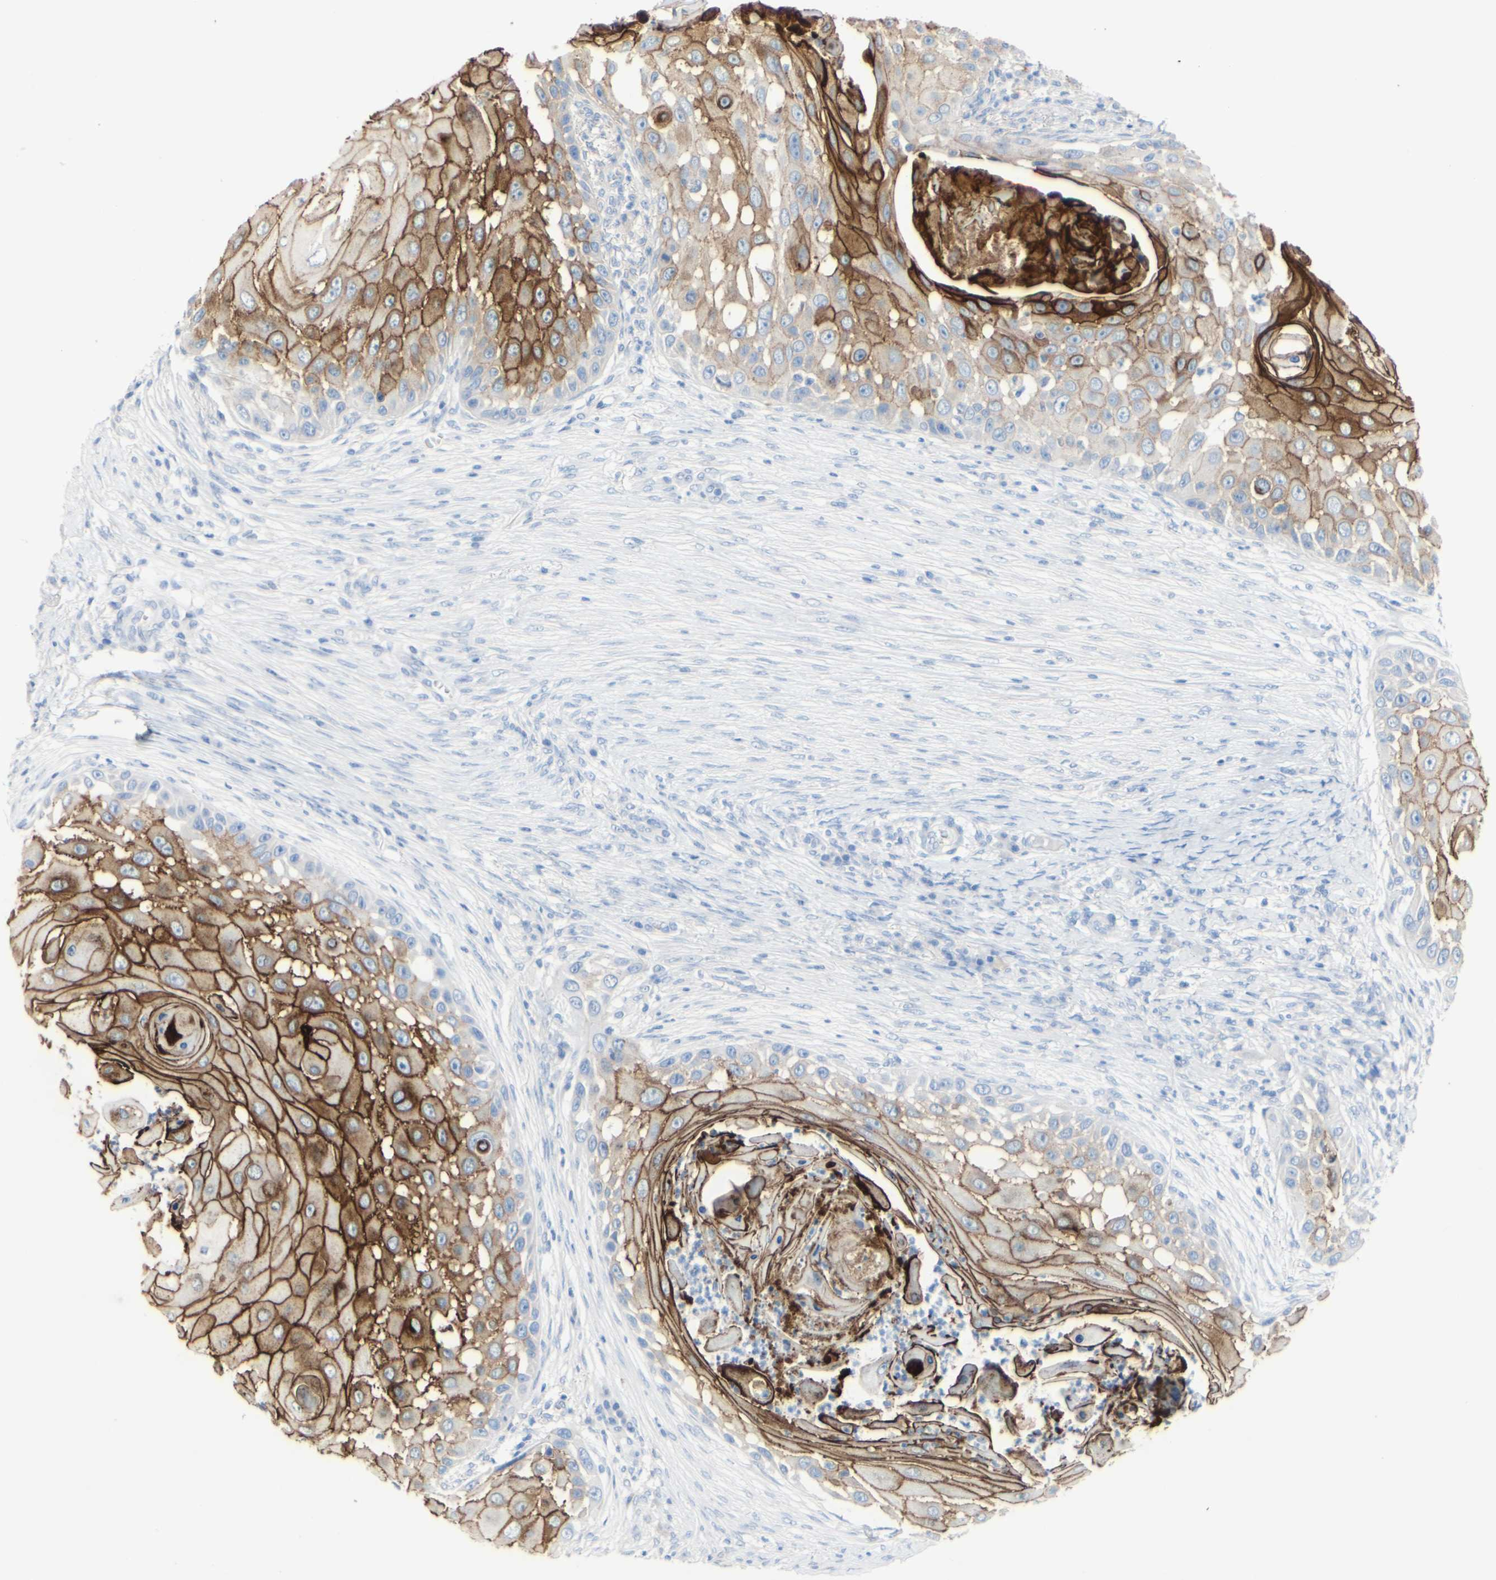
{"staining": {"intensity": "moderate", "quantity": ">75%", "location": "cytoplasmic/membranous"}, "tissue": "skin cancer", "cell_type": "Tumor cells", "image_type": "cancer", "snomed": [{"axis": "morphology", "description": "Squamous cell carcinoma, NOS"}, {"axis": "topography", "description": "Skin"}], "caption": "Immunohistochemical staining of human squamous cell carcinoma (skin) displays moderate cytoplasmic/membranous protein staining in approximately >75% of tumor cells.", "gene": "DSC2", "patient": {"sex": "female", "age": 44}}